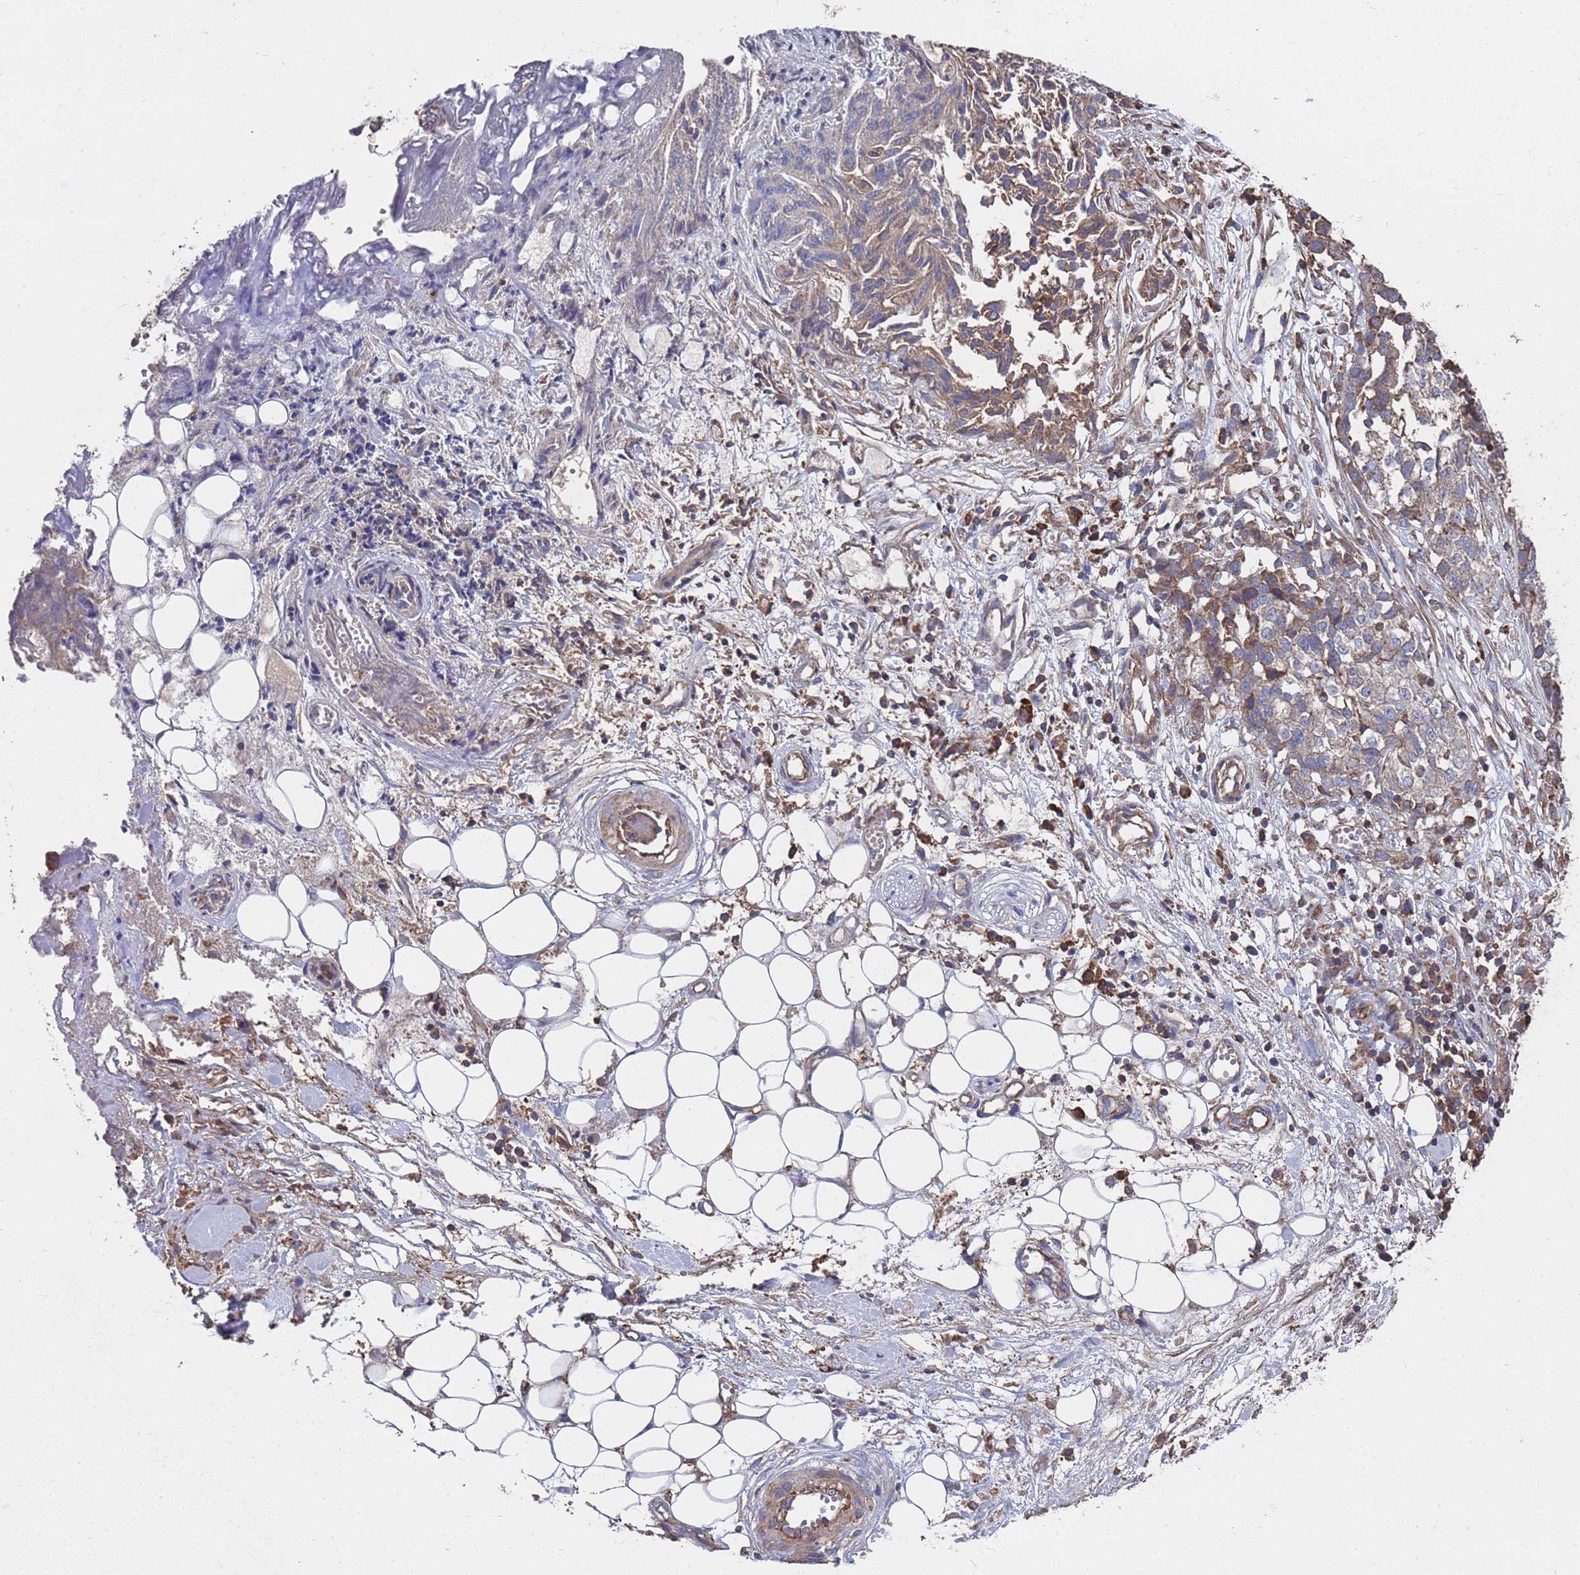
{"staining": {"intensity": "weak", "quantity": "<25%", "location": "cytoplasmic/membranous"}, "tissue": "ovarian cancer", "cell_type": "Tumor cells", "image_type": "cancer", "snomed": [{"axis": "morphology", "description": "Cystadenocarcinoma, serous, NOS"}, {"axis": "topography", "description": "Soft tissue"}, {"axis": "topography", "description": "Ovary"}], "caption": "An immunohistochemistry (IHC) micrograph of ovarian cancer is shown. There is no staining in tumor cells of ovarian cancer.", "gene": "PYCR1", "patient": {"sex": "female", "age": 57}}